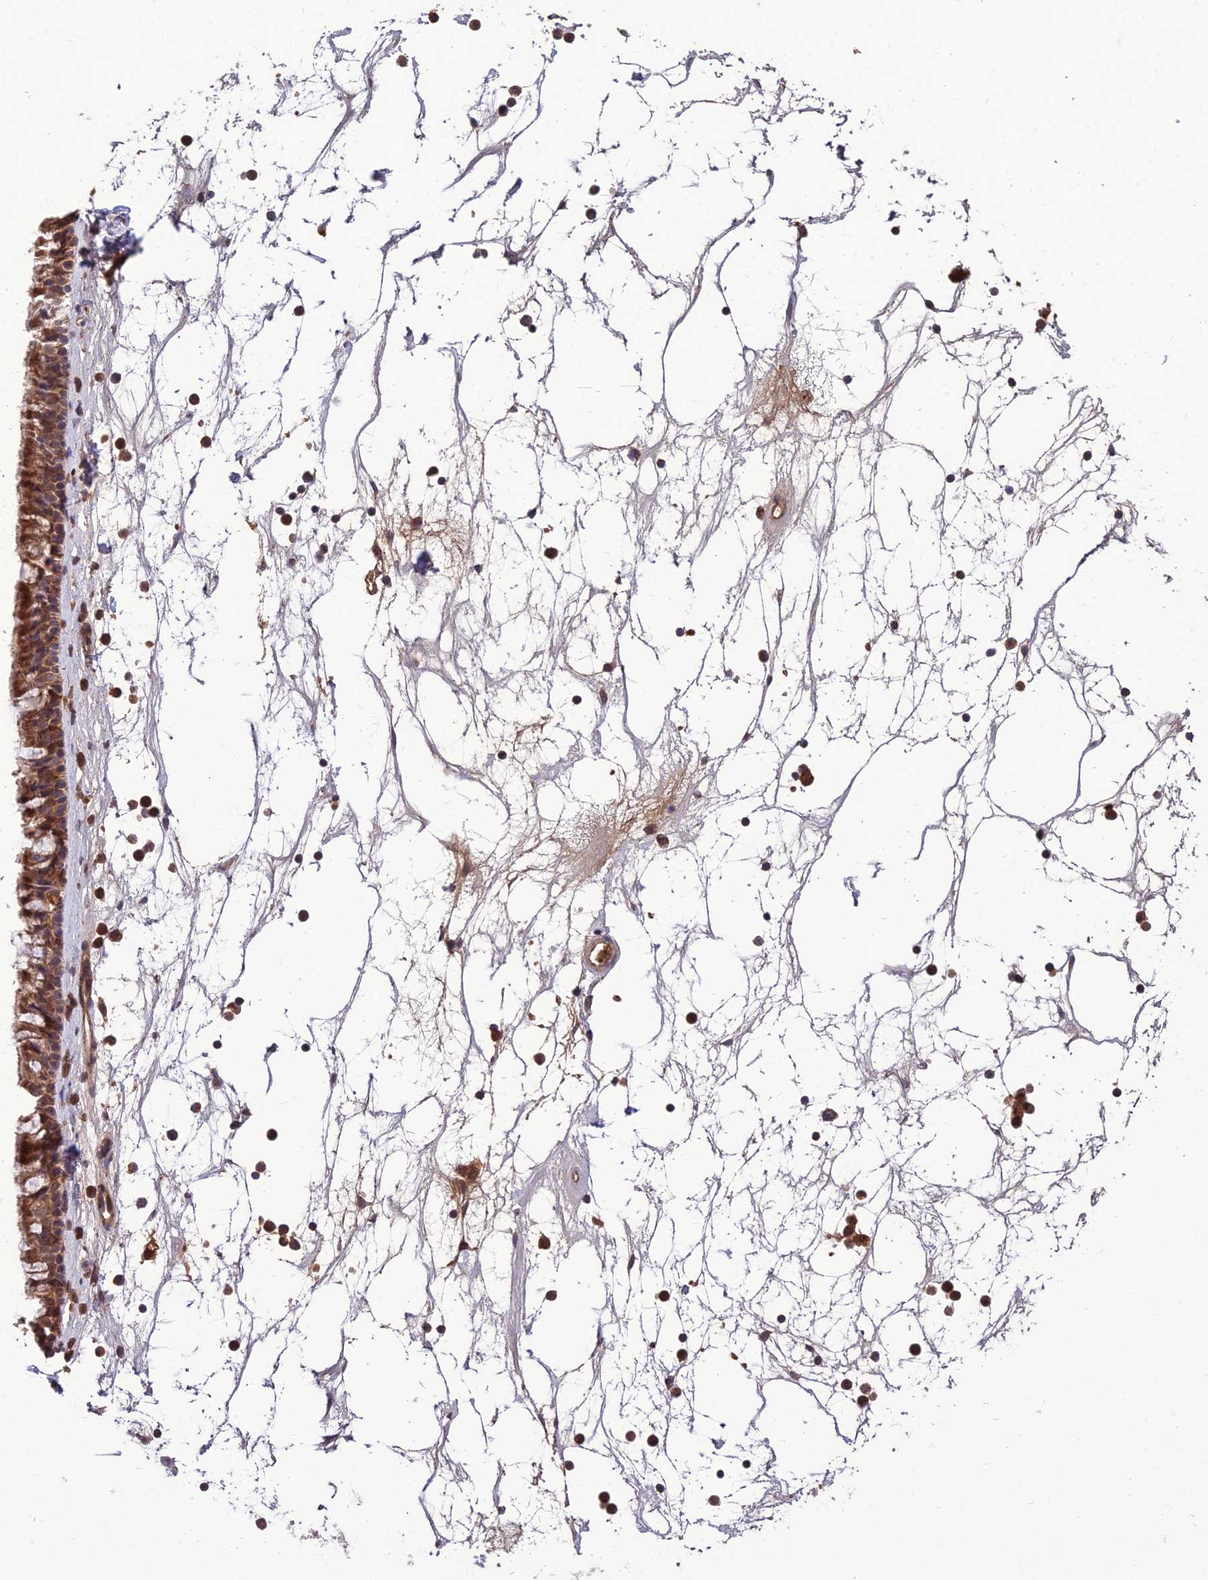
{"staining": {"intensity": "moderate", "quantity": ">75%", "location": "cytoplasmic/membranous"}, "tissue": "nasopharynx", "cell_type": "Respiratory epithelial cells", "image_type": "normal", "snomed": [{"axis": "morphology", "description": "Normal tissue, NOS"}, {"axis": "topography", "description": "Nasopharynx"}], "caption": "Protein staining exhibits moderate cytoplasmic/membranous expression in approximately >75% of respiratory epithelial cells in normal nasopharynx. The staining is performed using DAB (3,3'-diaminobenzidine) brown chromogen to label protein expression. The nuclei are counter-stained blue using hematoxylin.", "gene": "NDUFC1", "patient": {"sex": "male", "age": 64}}